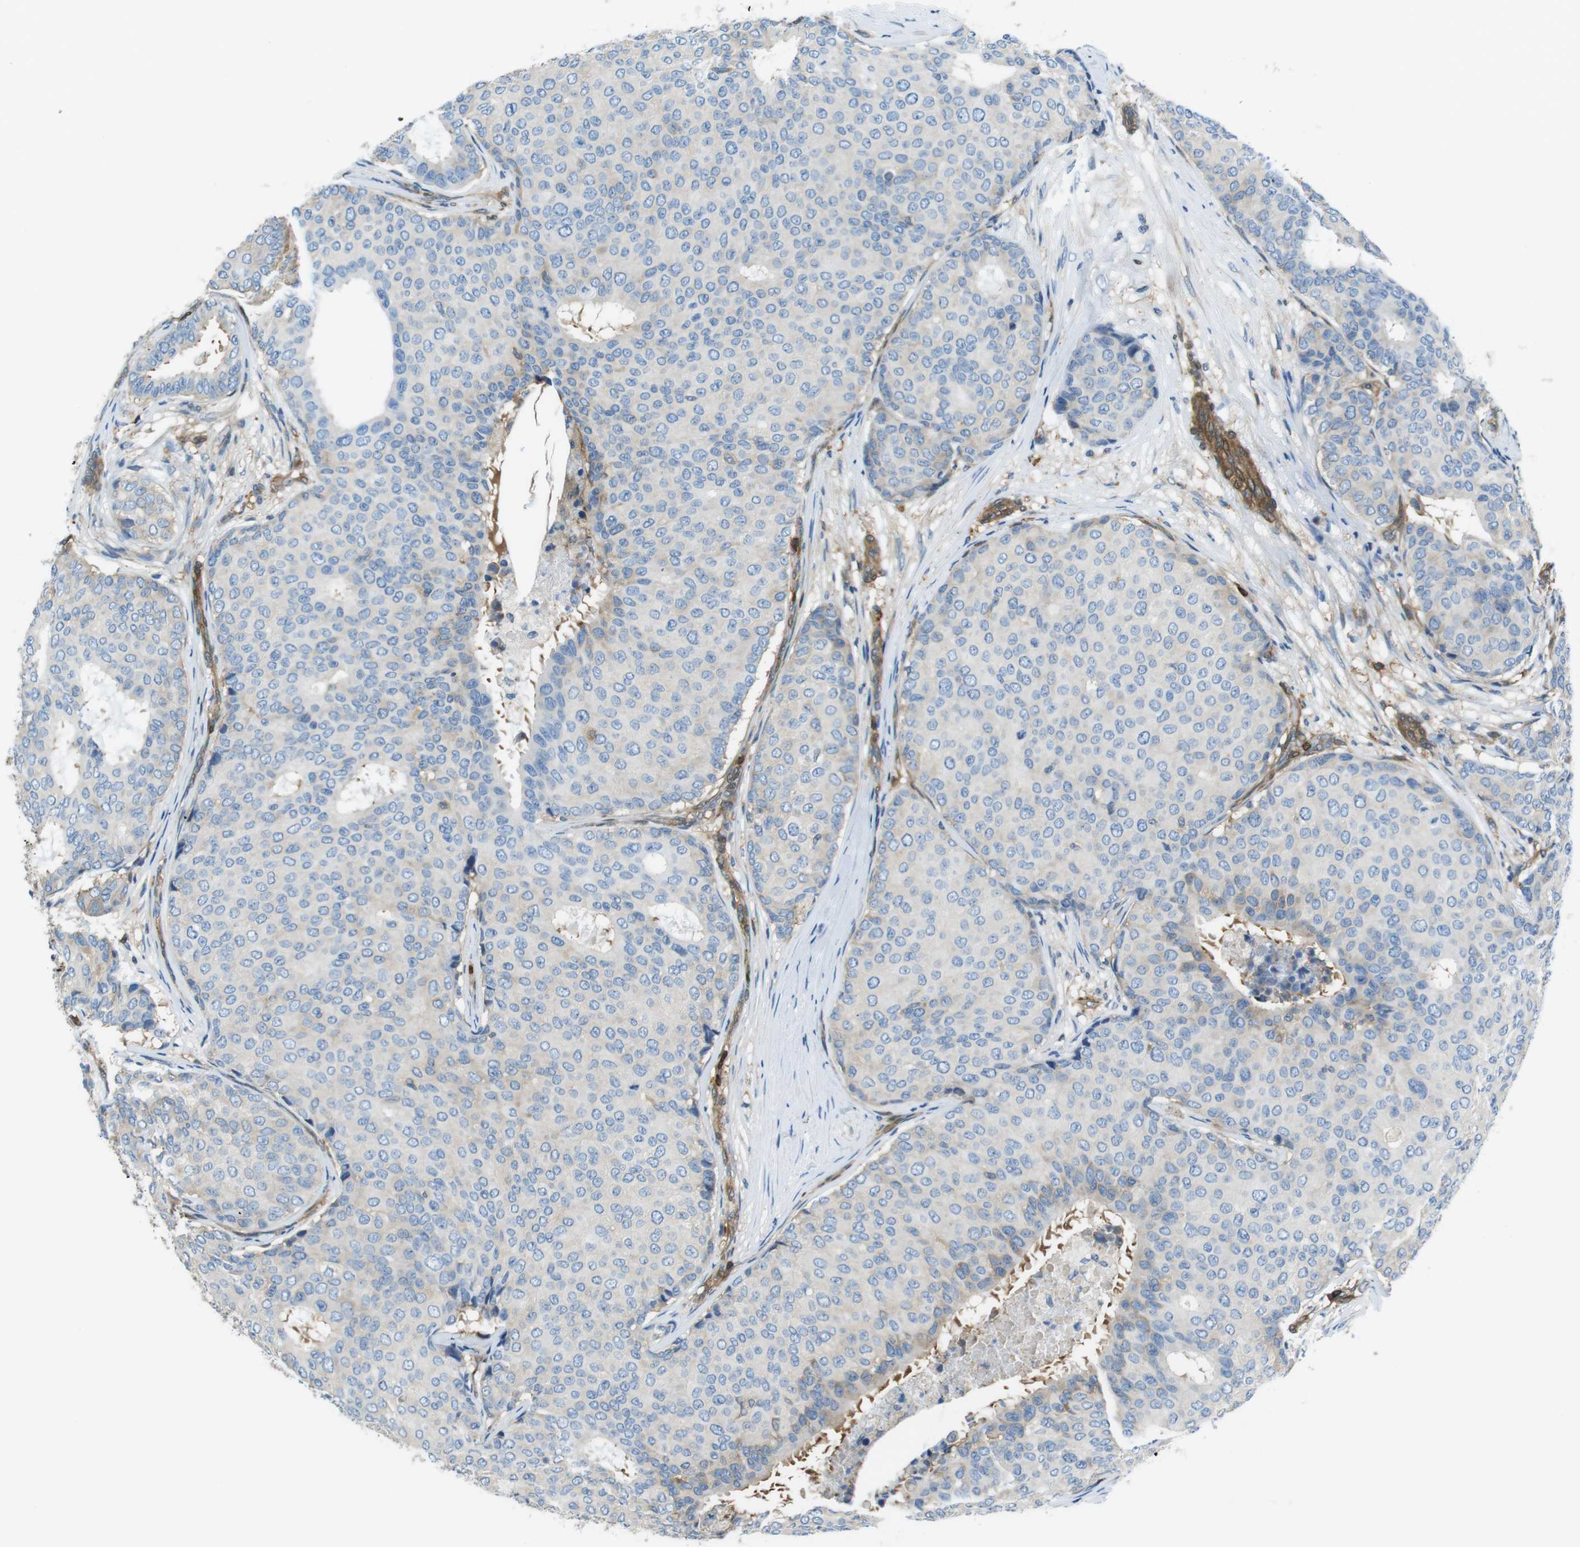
{"staining": {"intensity": "weak", "quantity": "<25%", "location": "cytoplasmic/membranous"}, "tissue": "breast cancer", "cell_type": "Tumor cells", "image_type": "cancer", "snomed": [{"axis": "morphology", "description": "Duct carcinoma"}, {"axis": "topography", "description": "Breast"}], "caption": "This is a micrograph of immunohistochemistry staining of breast cancer, which shows no positivity in tumor cells.", "gene": "TES", "patient": {"sex": "female", "age": 75}}